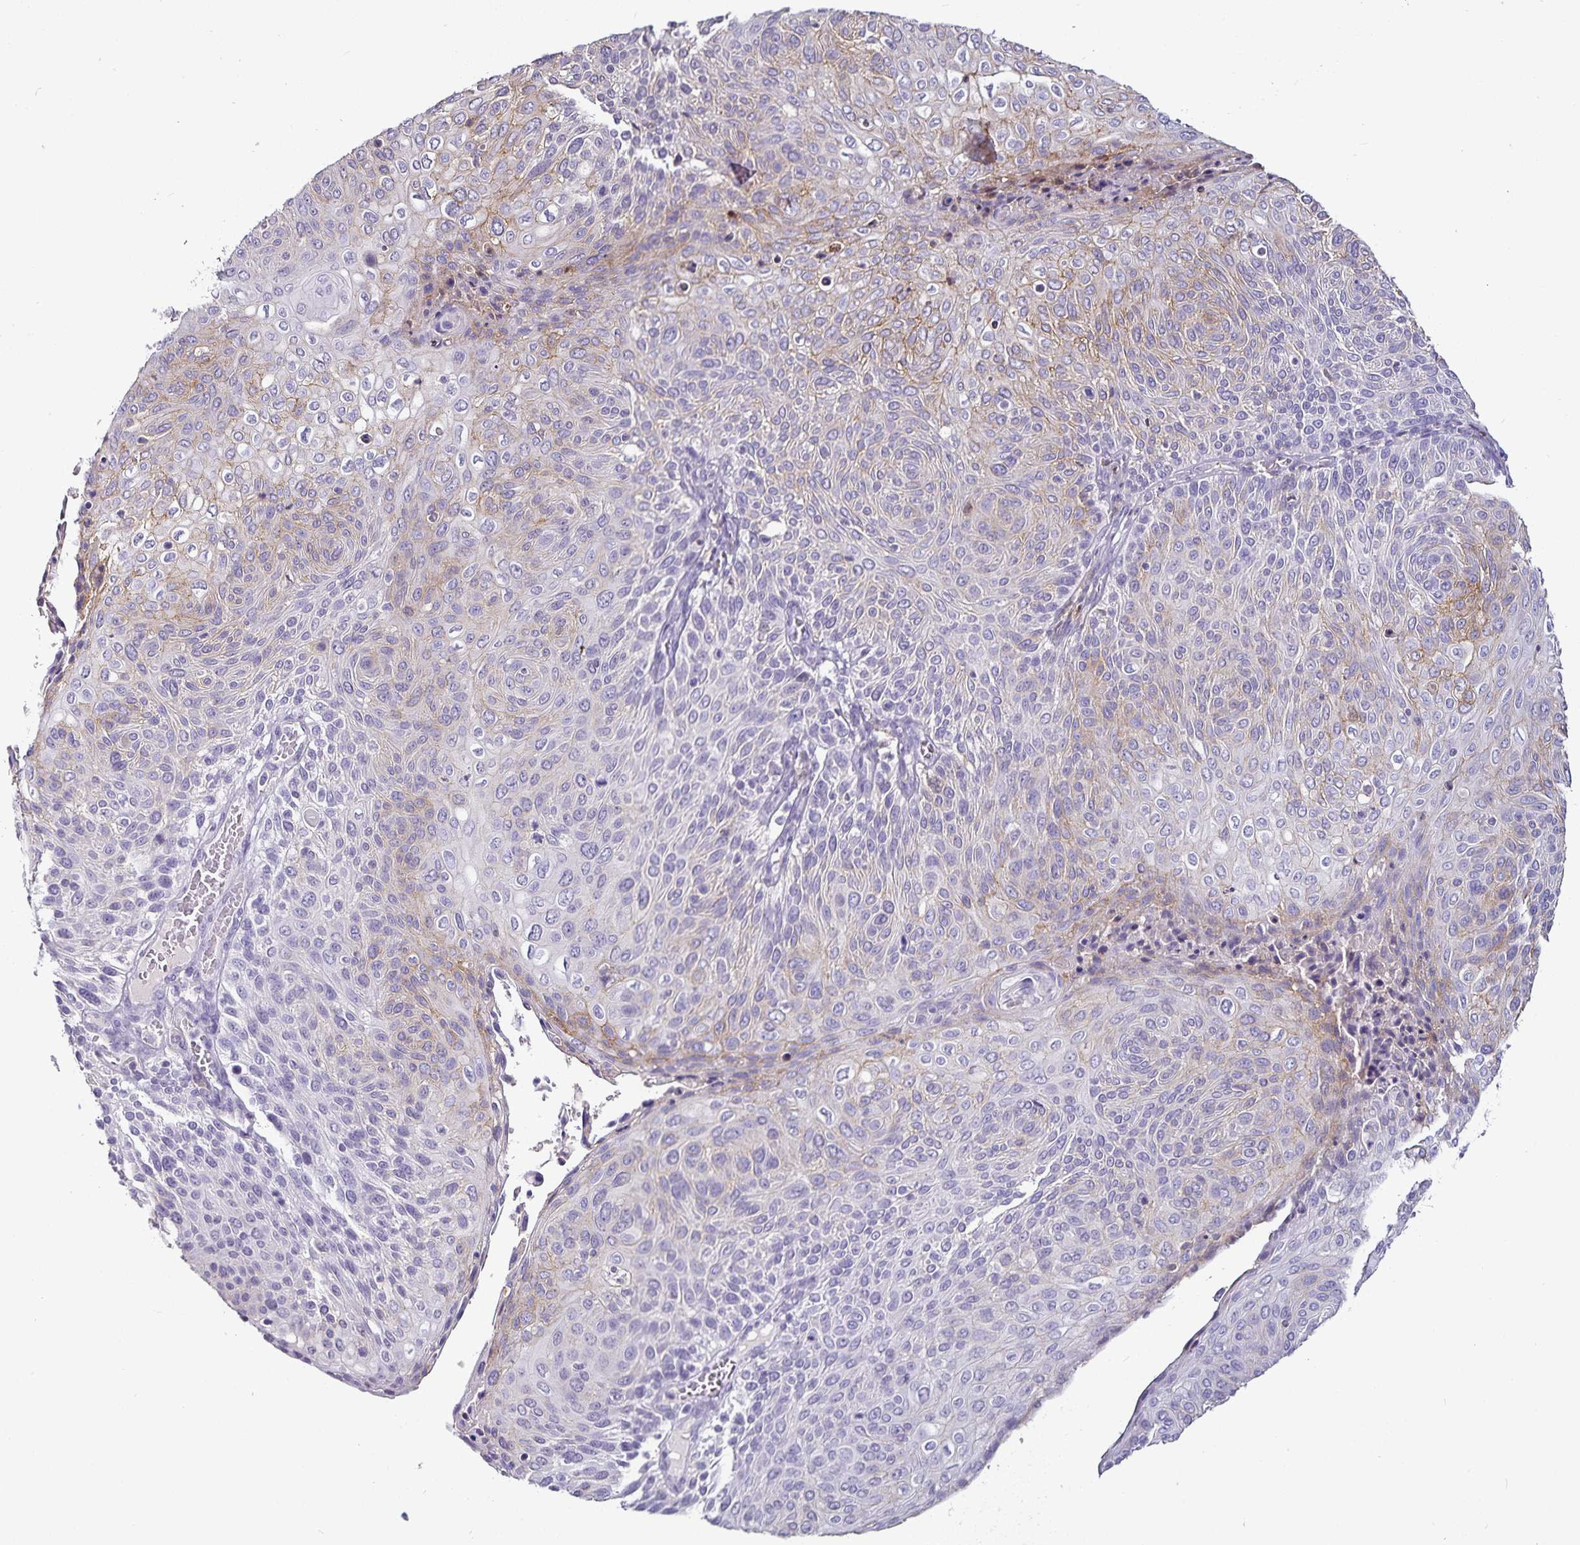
{"staining": {"intensity": "weak", "quantity": "25%-75%", "location": "cytoplasmic/membranous"}, "tissue": "cervical cancer", "cell_type": "Tumor cells", "image_type": "cancer", "snomed": [{"axis": "morphology", "description": "Squamous cell carcinoma, NOS"}, {"axis": "topography", "description": "Cervix"}], "caption": "IHC of cervical cancer (squamous cell carcinoma) displays low levels of weak cytoplasmic/membranous expression in about 25%-75% of tumor cells.", "gene": "CA12", "patient": {"sex": "female", "age": 31}}